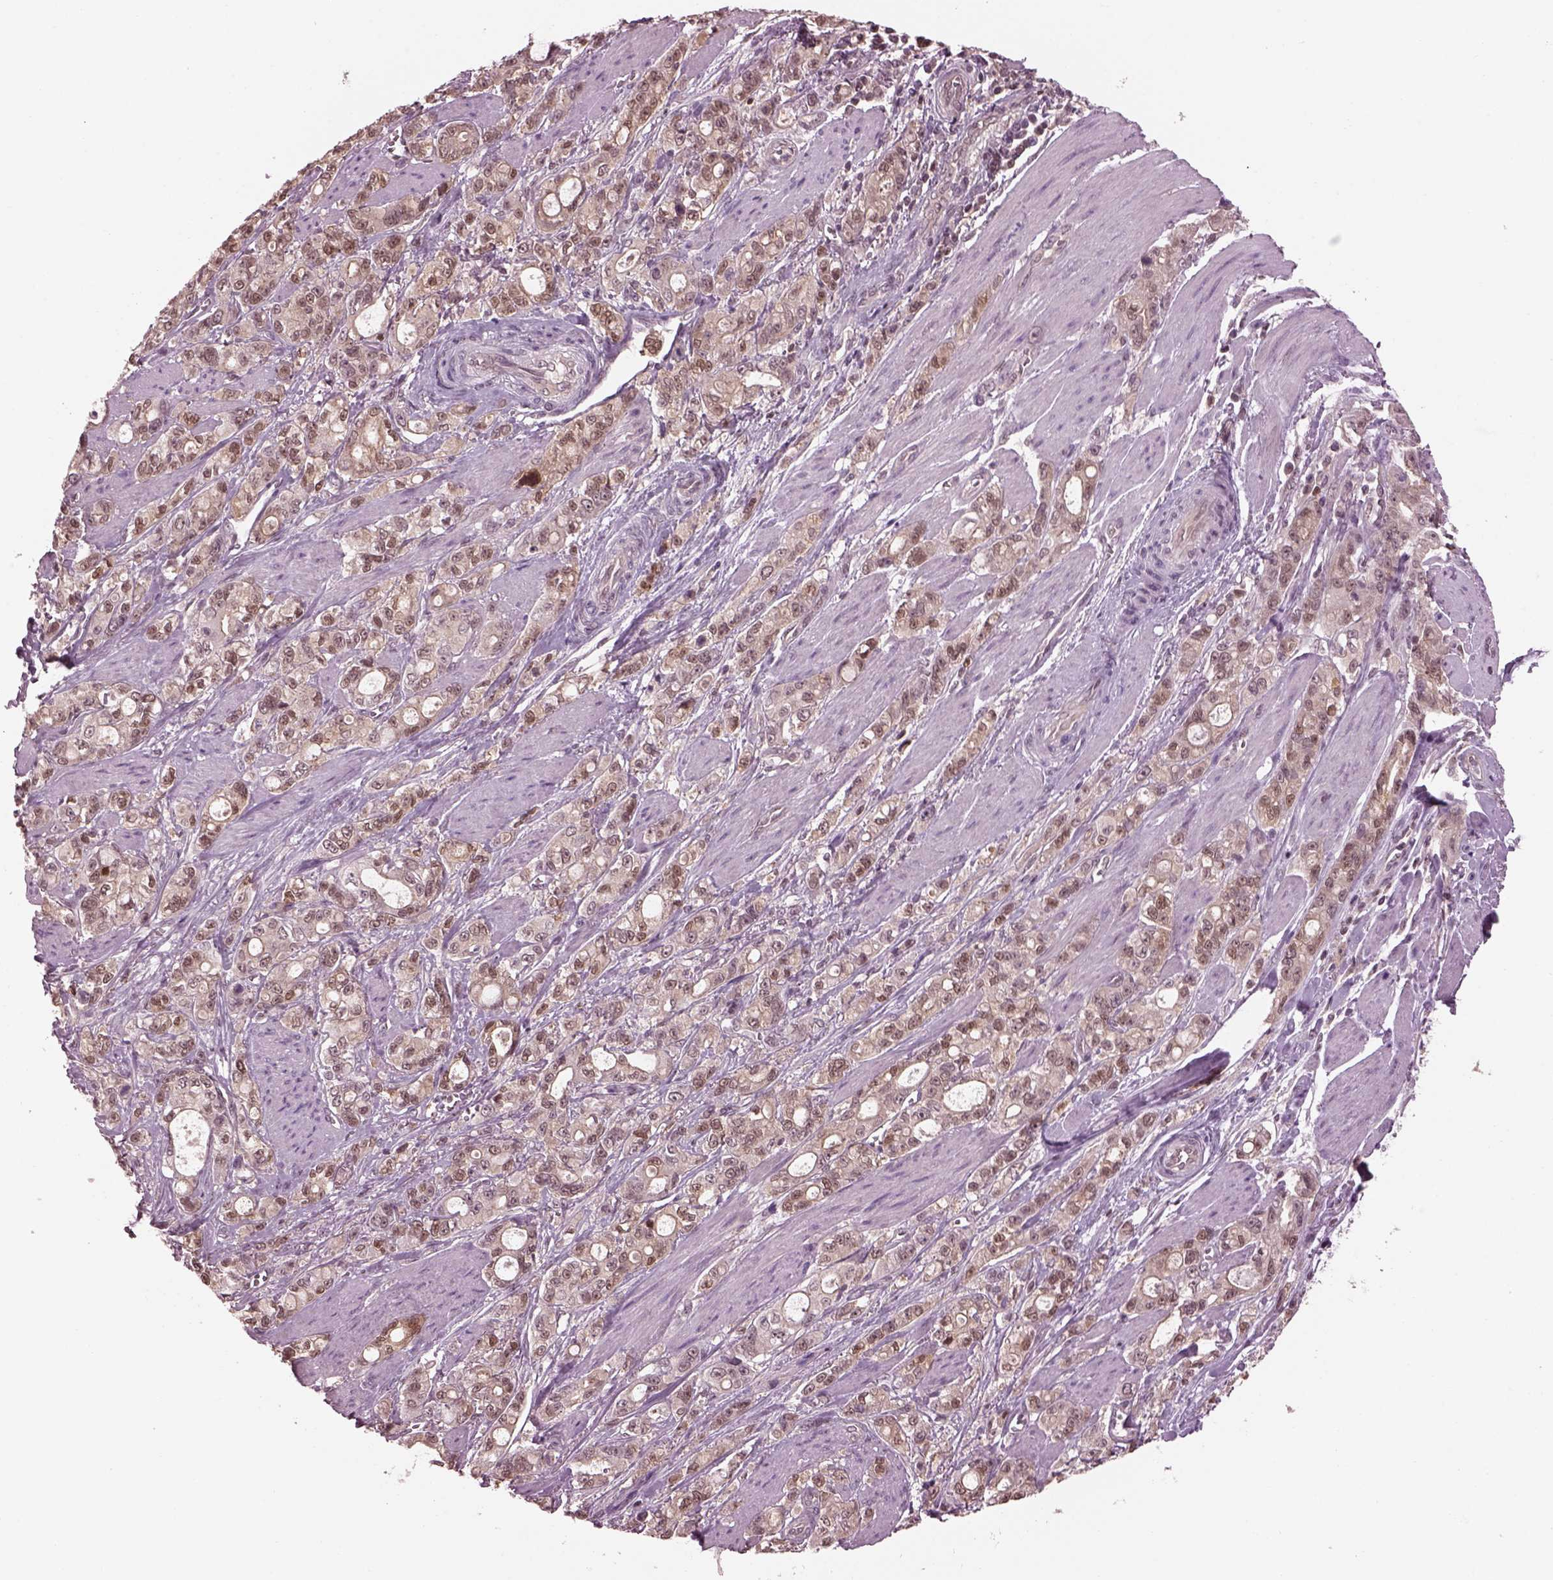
{"staining": {"intensity": "weak", "quantity": "25%-75%", "location": "cytoplasmic/membranous,nuclear"}, "tissue": "stomach cancer", "cell_type": "Tumor cells", "image_type": "cancer", "snomed": [{"axis": "morphology", "description": "Adenocarcinoma, NOS"}, {"axis": "topography", "description": "Stomach"}], "caption": "Tumor cells show low levels of weak cytoplasmic/membranous and nuclear staining in approximately 25%-75% of cells in human stomach cancer (adenocarcinoma).", "gene": "SRI", "patient": {"sex": "male", "age": 63}}